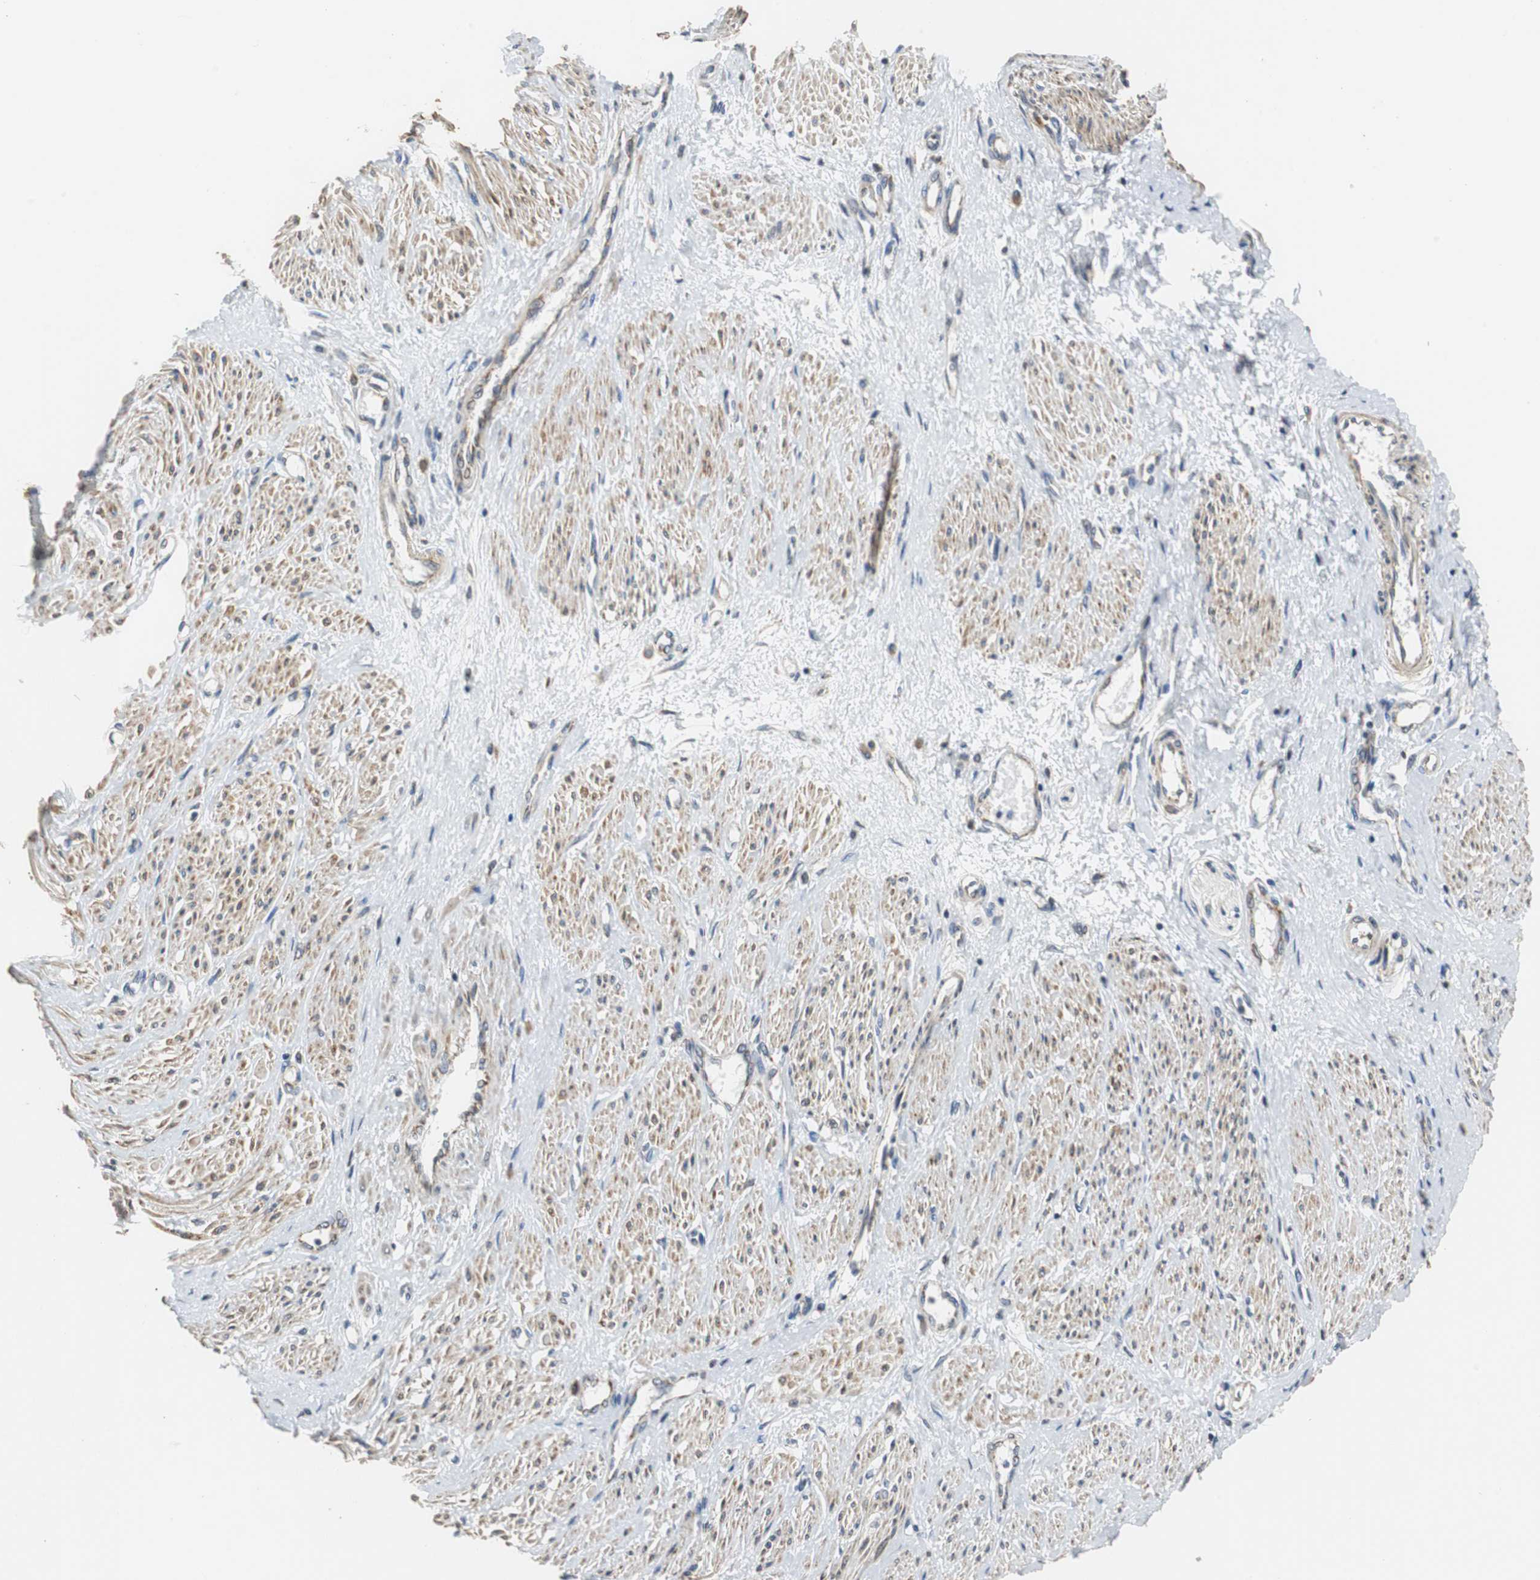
{"staining": {"intensity": "moderate", "quantity": ">75%", "location": "cytoplasmic/membranous"}, "tissue": "smooth muscle", "cell_type": "Smooth muscle cells", "image_type": "normal", "snomed": [{"axis": "morphology", "description": "Normal tissue, NOS"}, {"axis": "topography", "description": "Smooth muscle"}, {"axis": "topography", "description": "Uterus"}], "caption": "Immunohistochemistry image of benign smooth muscle: smooth muscle stained using IHC reveals medium levels of moderate protein expression localized specifically in the cytoplasmic/membranous of smooth muscle cells, appearing as a cytoplasmic/membranous brown color.", "gene": "HMGCL", "patient": {"sex": "female", "age": 39}}